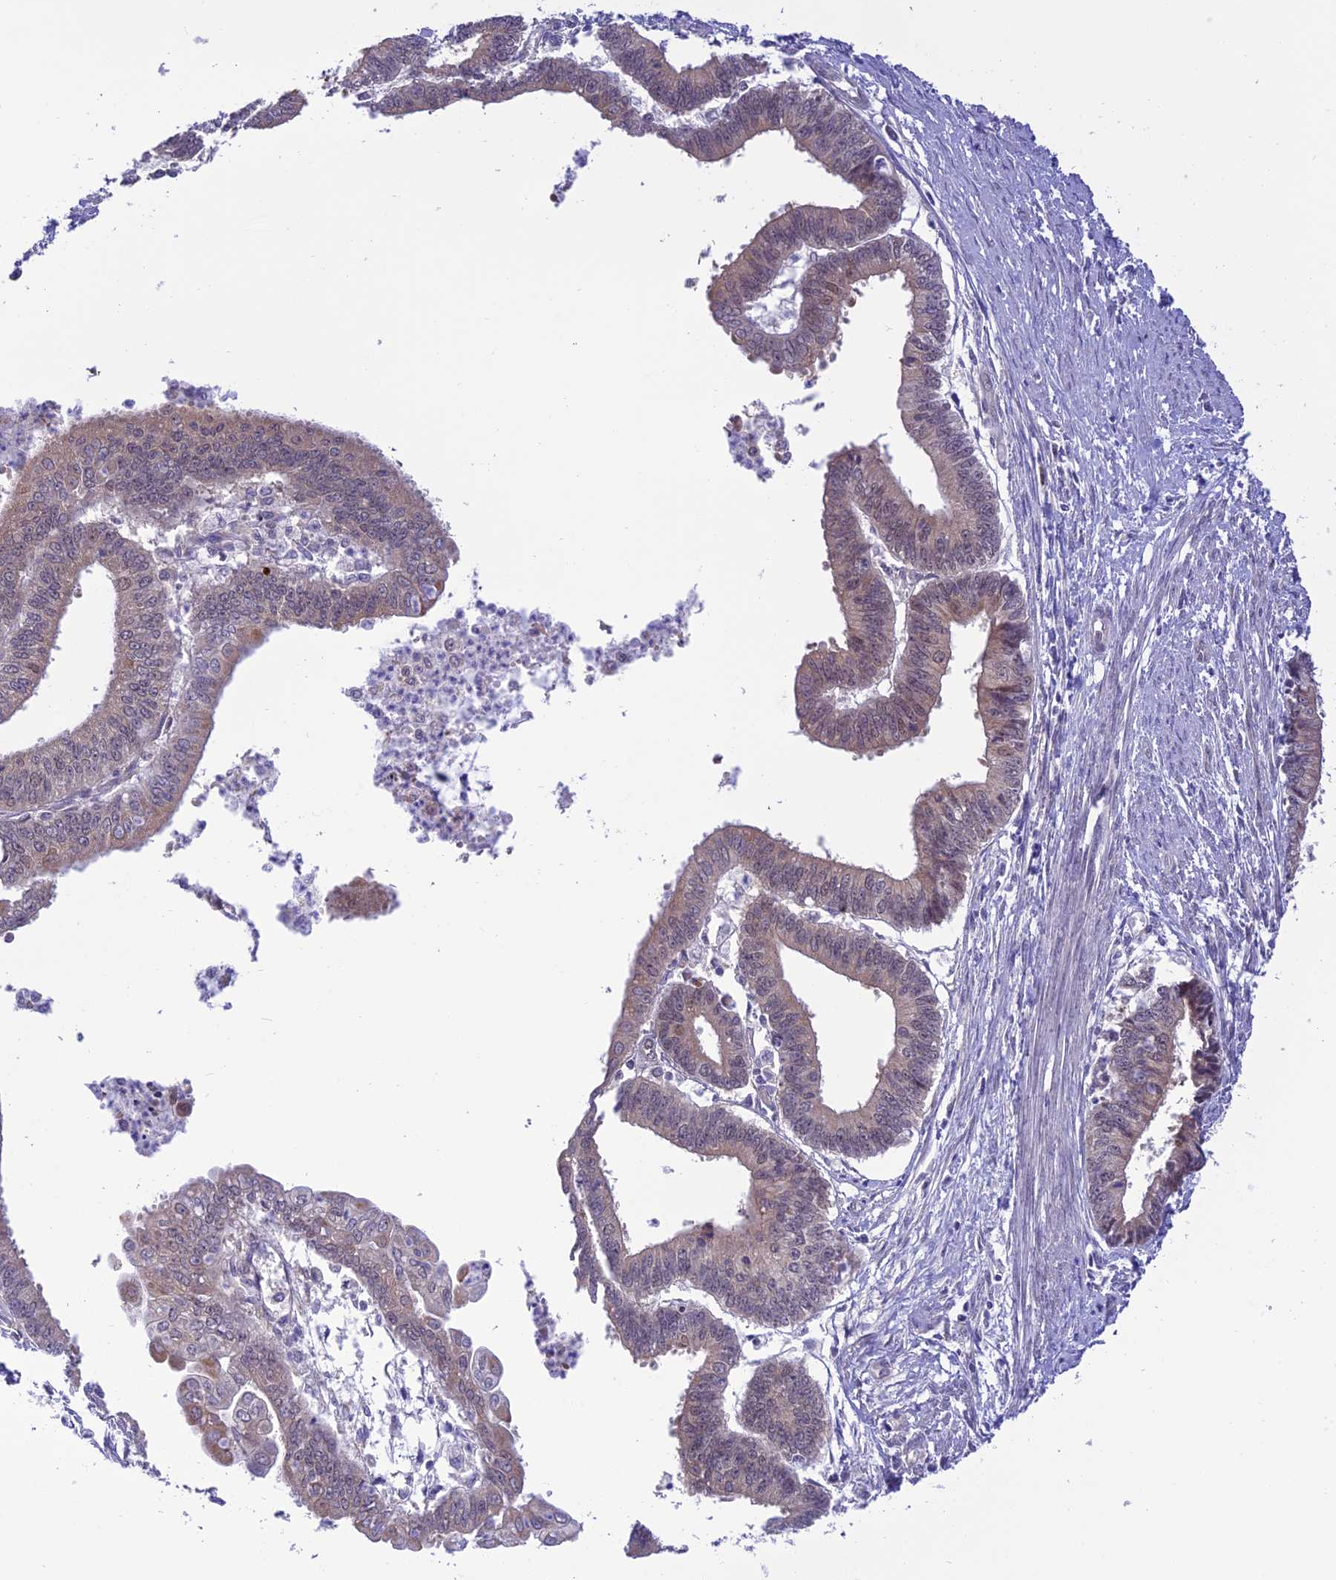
{"staining": {"intensity": "weak", "quantity": "<25%", "location": "nuclear"}, "tissue": "endometrial cancer", "cell_type": "Tumor cells", "image_type": "cancer", "snomed": [{"axis": "morphology", "description": "Adenocarcinoma, NOS"}, {"axis": "topography", "description": "Endometrium"}], "caption": "IHC photomicrograph of neoplastic tissue: human endometrial adenocarcinoma stained with DAB reveals no significant protein positivity in tumor cells. (Stains: DAB immunohistochemistry (IHC) with hematoxylin counter stain, Microscopy: brightfield microscopy at high magnification).", "gene": "RNF126", "patient": {"sex": "female", "age": 73}}